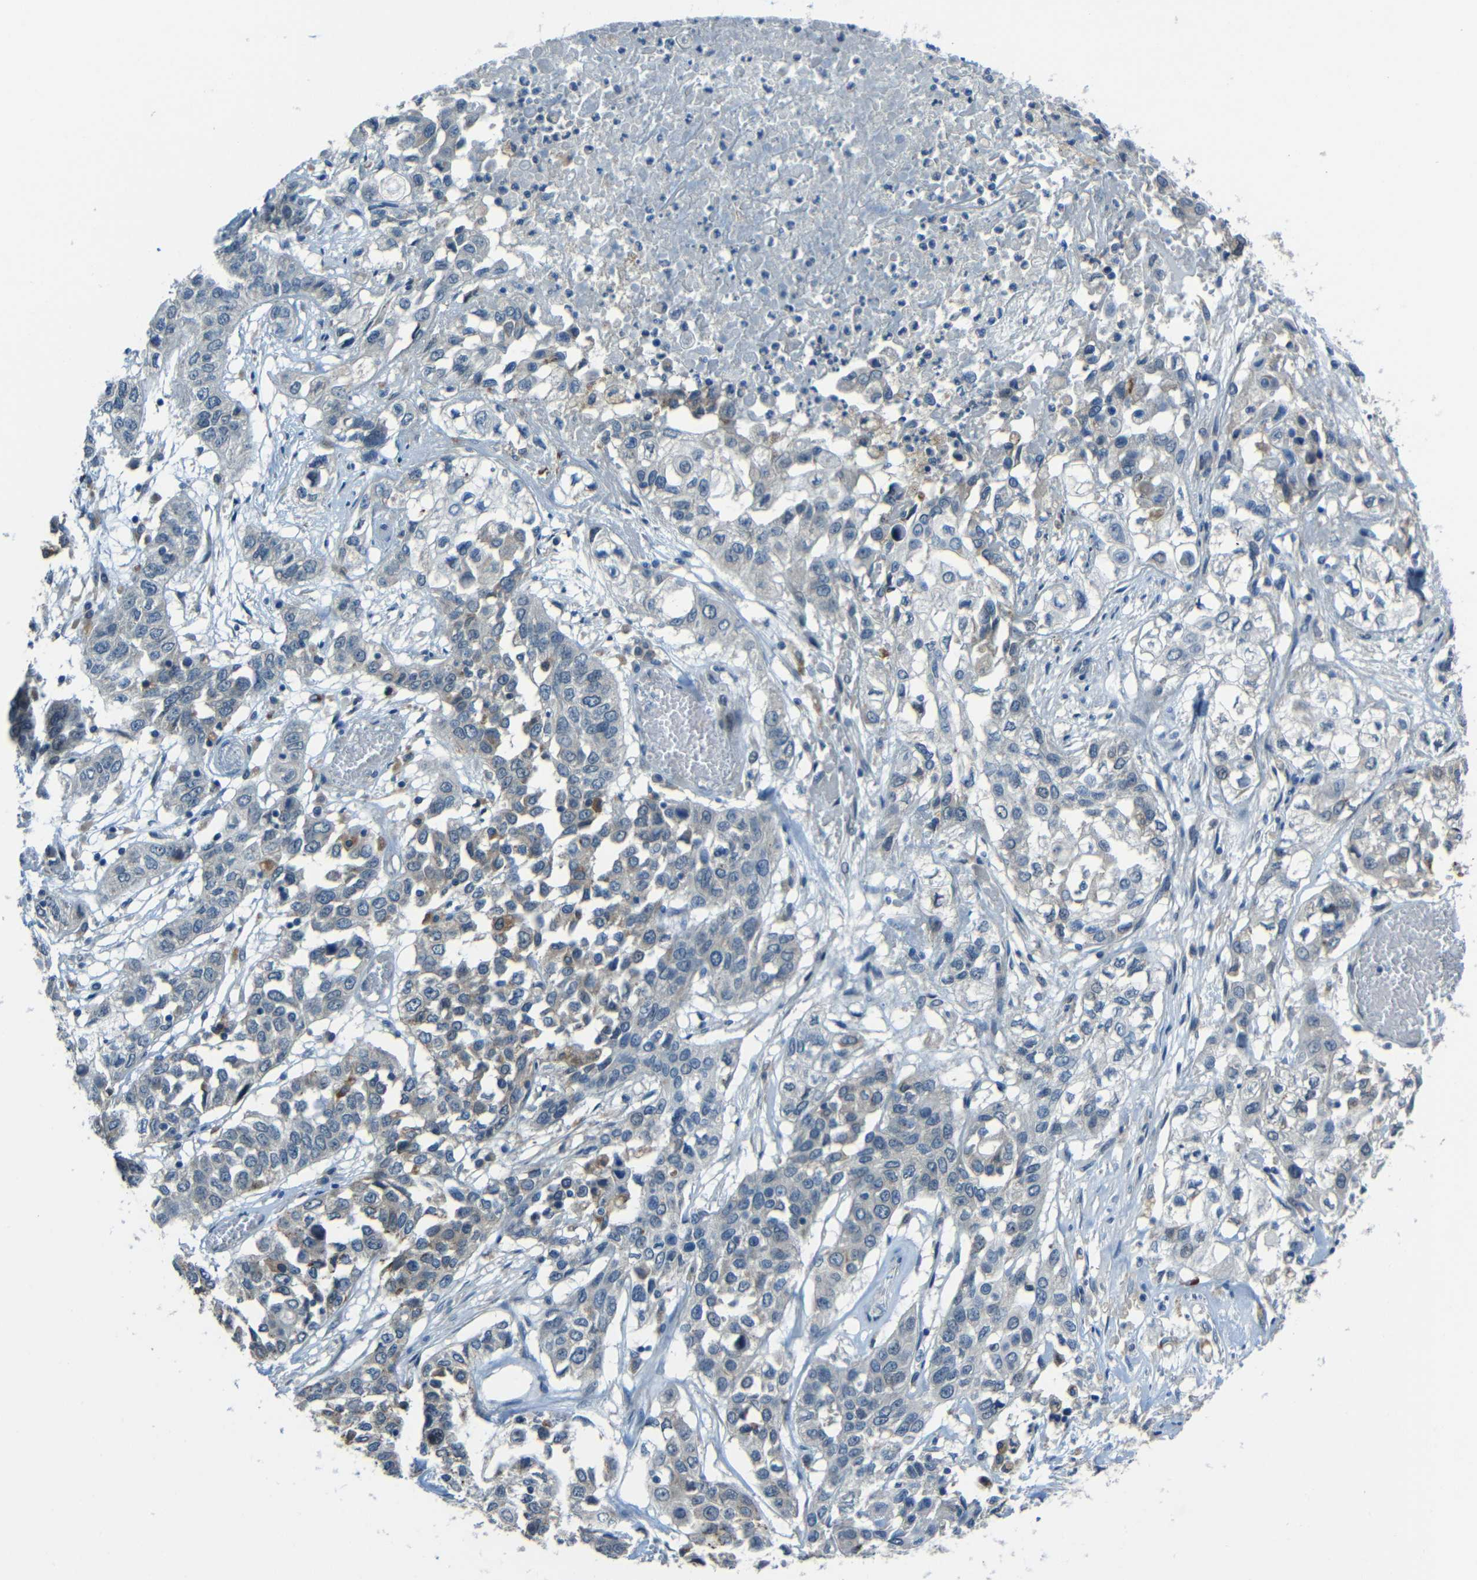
{"staining": {"intensity": "negative", "quantity": "none", "location": "none"}, "tissue": "lung cancer", "cell_type": "Tumor cells", "image_type": "cancer", "snomed": [{"axis": "morphology", "description": "Squamous cell carcinoma, NOS"}, {"axis": "topography", "description": "Lung"}], "caption": "Protein analysis of lung squamous cell carcinoma displays no significant staining in tumor cells. (DAB (3,3'-diaminobenzidine) IHC visualized using brightfield microscopy, high magnification).", "gene": "ANKRD22", "patient": {"sex": "male", "age": 71}}